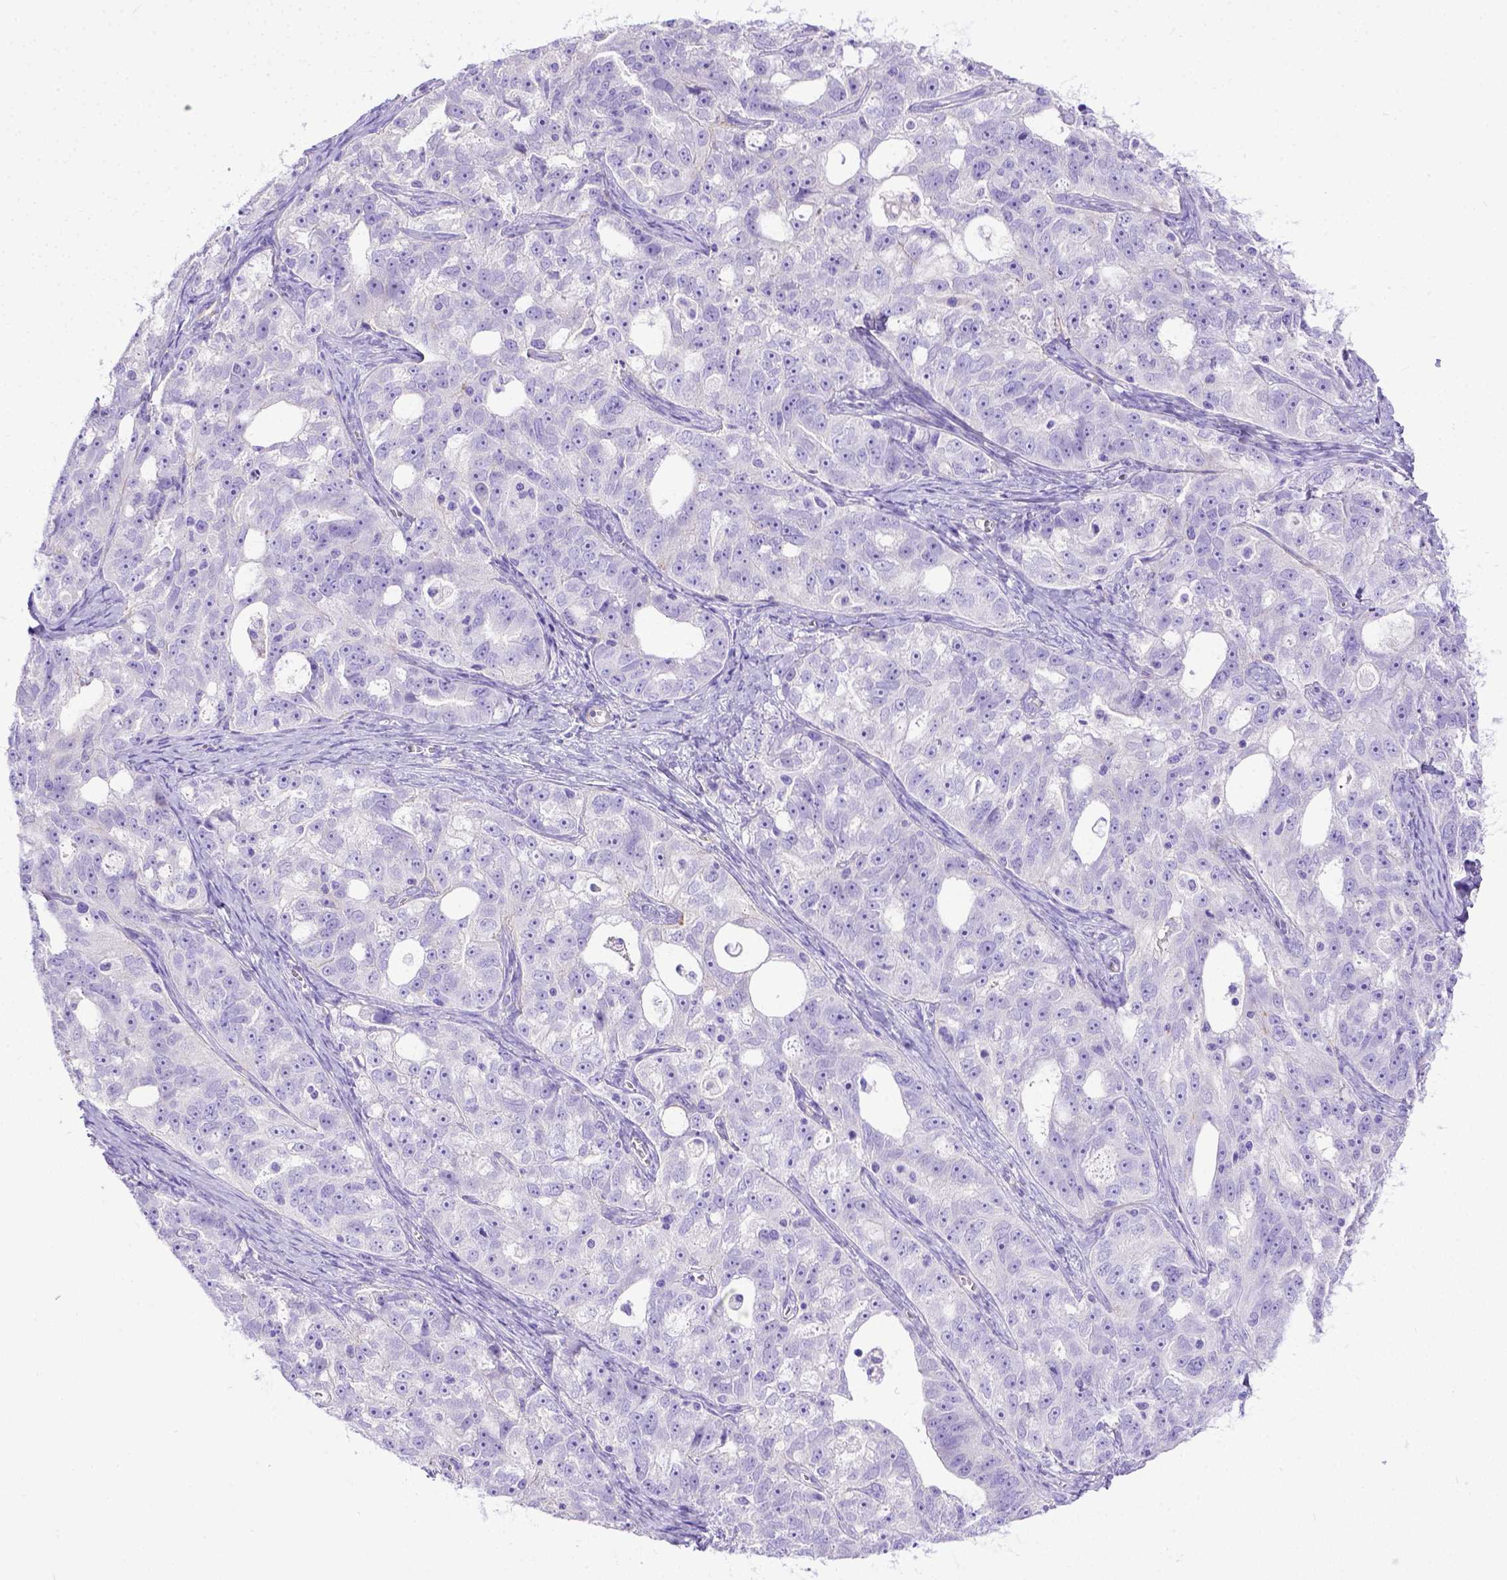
{"staining": {"intensity": "negative", "quantity": "none", "location": "none"}, "tissue": "ovarian cancer", "cell_type": "Tumor cells", "image_type": "cancer", "snomed": [{"axis": "morphology", "description": "Cystadenocarcinoma, serous, NOS"}, {"axis": "topography", "description": "Ovary"}], "caption": "A histopathology image of human ovarian serous cystadenocarcinoma is negative for staining in tumor cells.", "gene": "LRRC18", "patient": {"sex": "female", "age": 51}}